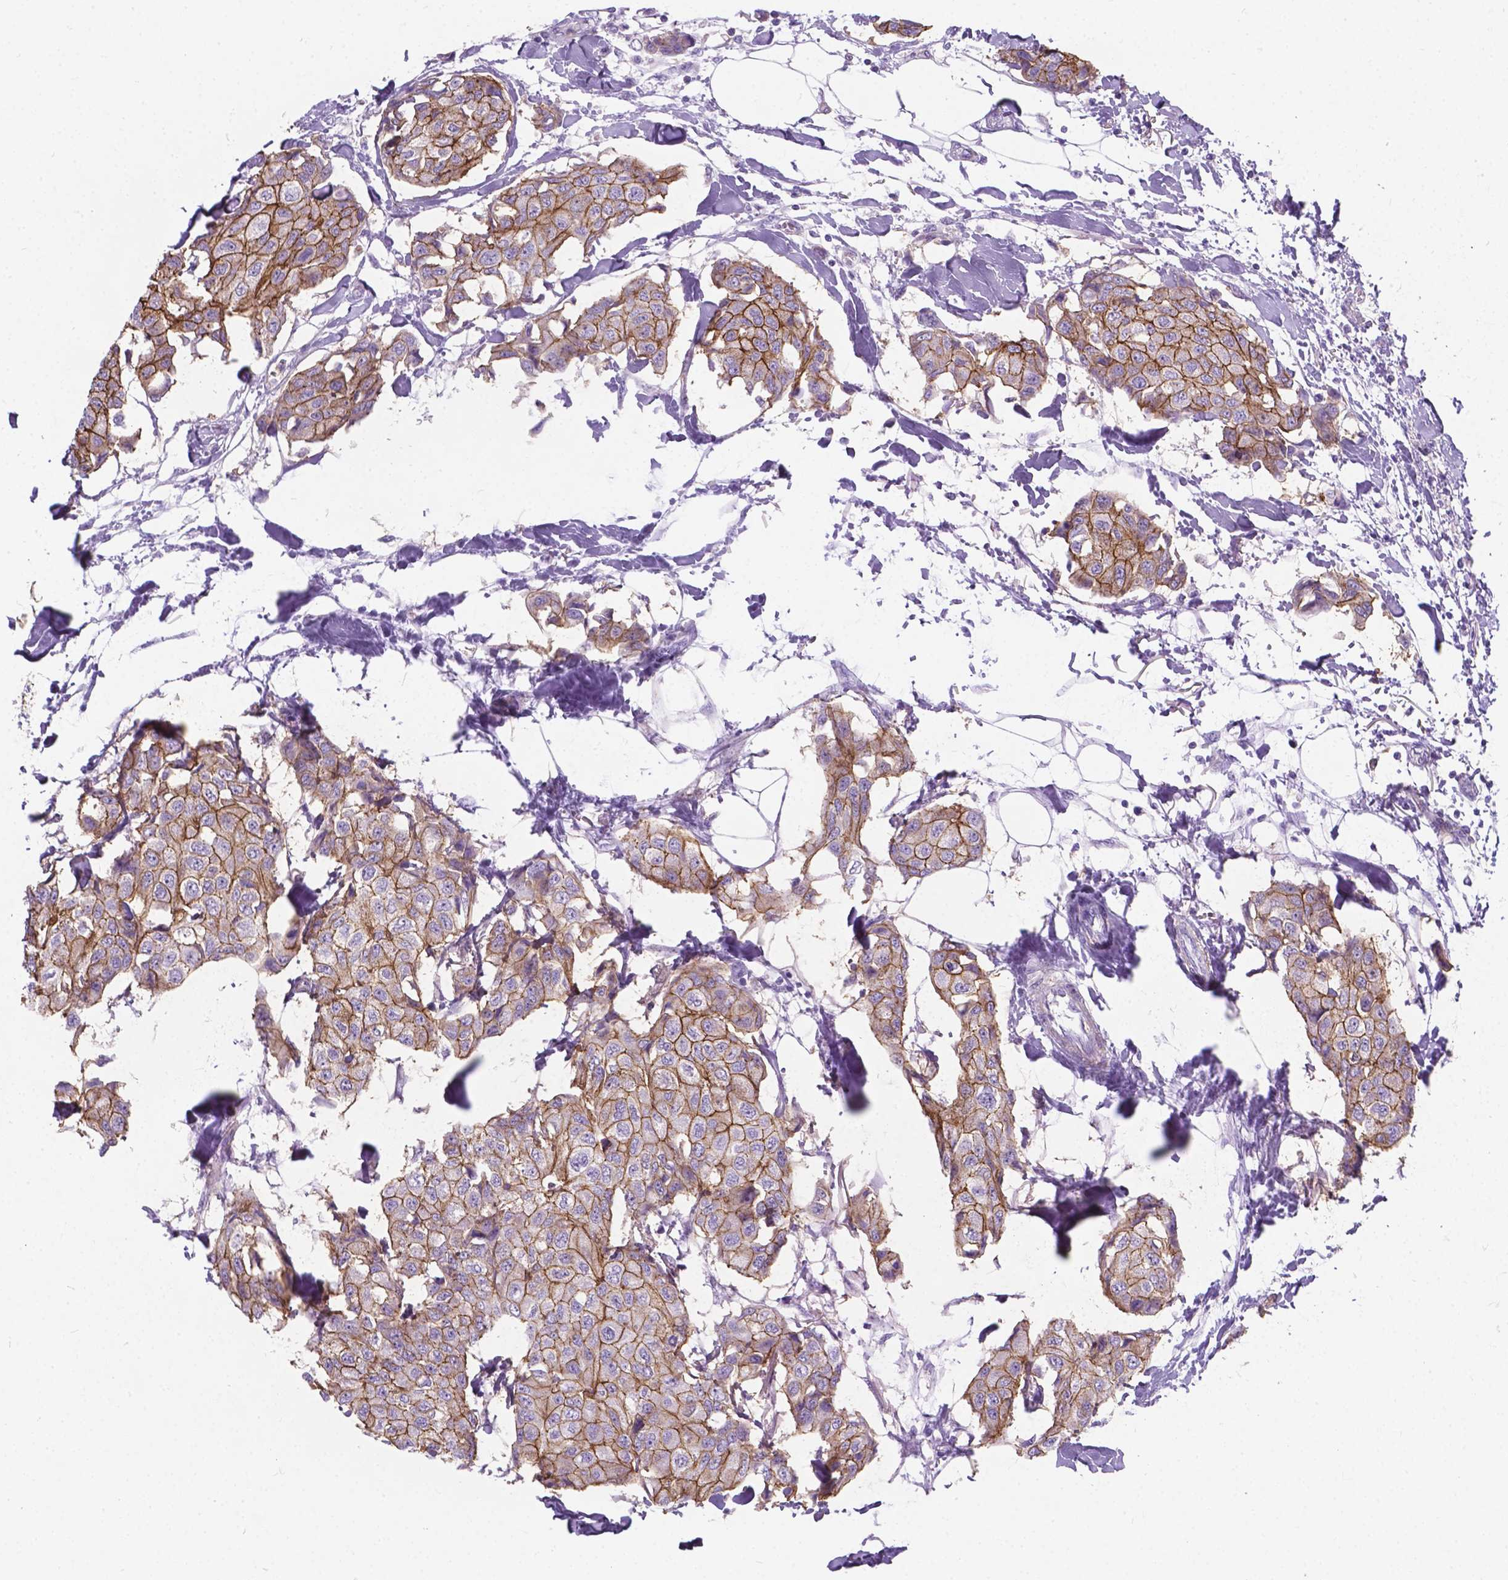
{"staining": {"intensity": "moderate", "quantity": ">75%", "location": "cytoplasmic/membranous"}, "tissue": "breast cancer", "cell_type": "Tumor cells", "image_type": "cancer", "snomed": [{"axis": "morphology", "description": "Duct carcinoma"}, {"axis": "topography", "description": "Breast"}], "caption": "Tumor cells demonstrate medium levels of moderate cytoplasmic/membranous positivity in about >75% of cells in breast intraductal carcinoma.", "gene": "KIAA0040", "patient": {"sex": "female", "age": 80}}